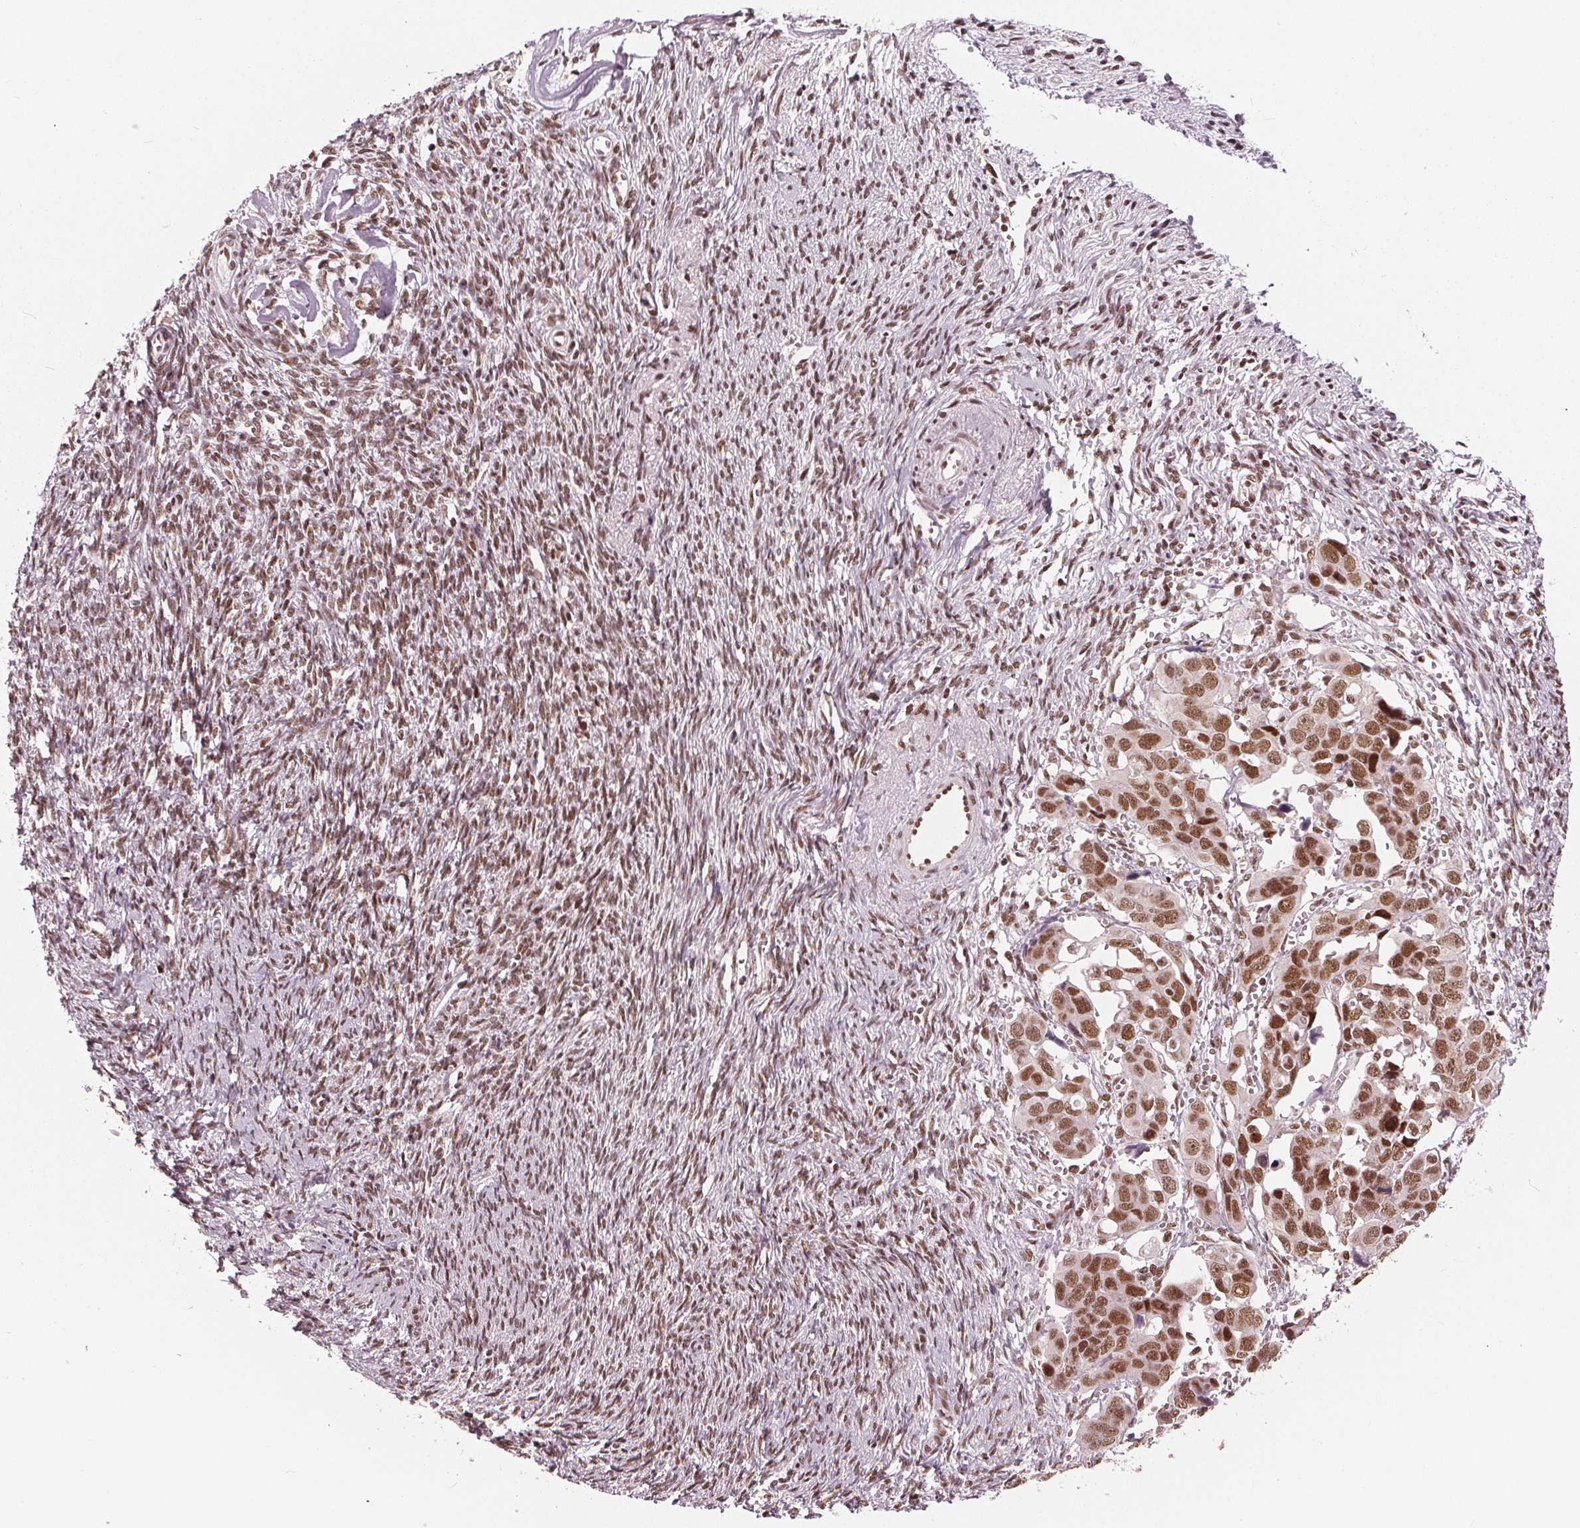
{"staining": {"intensity": "moderate", "quantity": ">75%", "location": "nuclear"}, "tissue": "ovarian cancer", "cell_type": "Tumor cells", "image_type": "cancer", "snomed": [{"axis": "morphology", "description": "Cystadenocarcinoma, serous, NOS"}, {"axis": "topography", "description": "Ovary"}], "caption": "Serous cystadenocarcinoma (ovarian) tissue demonstrates moderate nuclear staining in about >75% of tumor cells, visualized by immunohistochemistry.", "gene": "LSM2", "patient": {"sex": "female", "age": 59}}